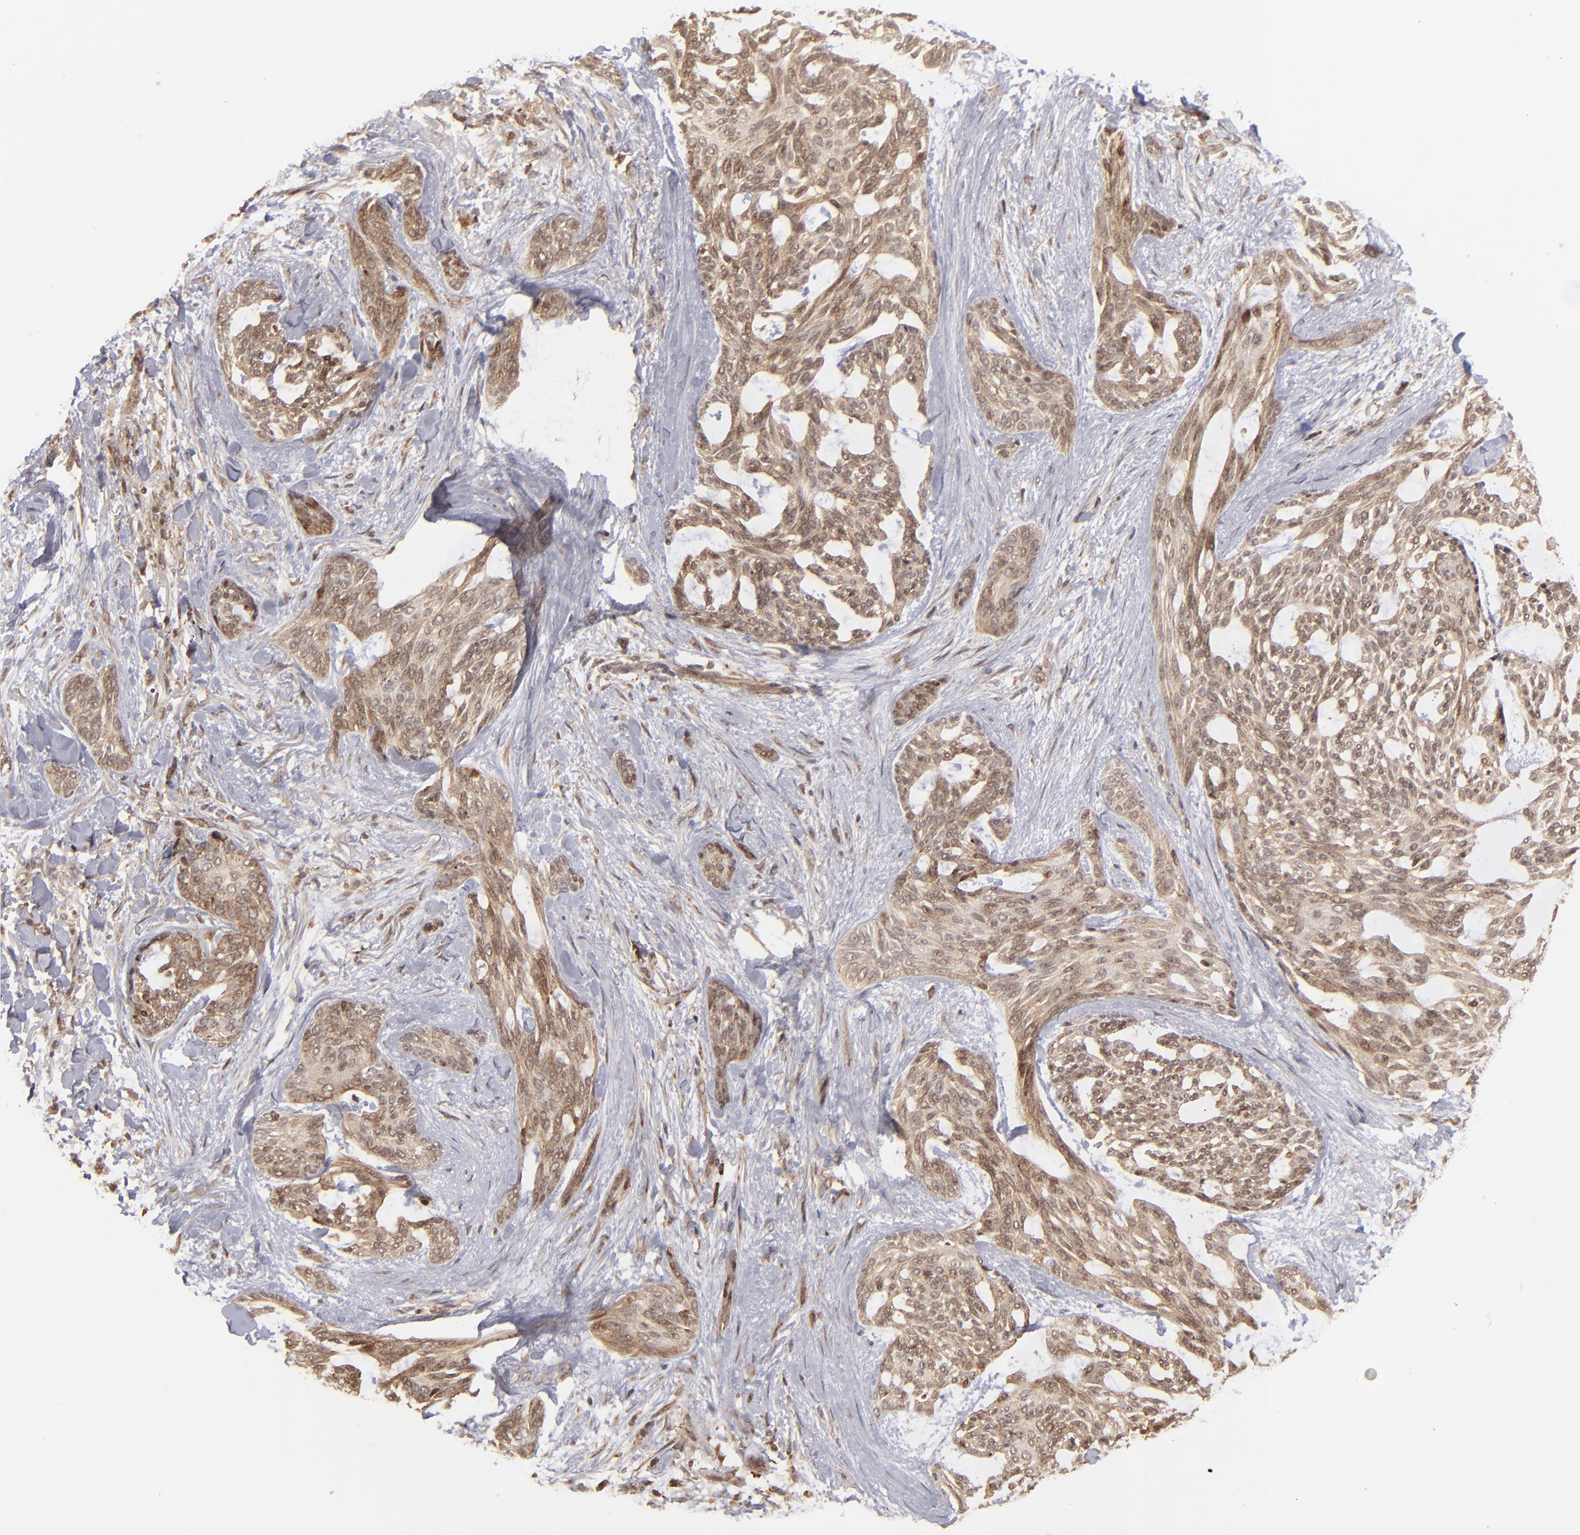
{"staining": {"intensity": "moderate", "quantity": ">75%", "location": "cytoplasmic/membranous,nuclear"}, "tissue": "skin cancer", "cell_type": "Tumor cells", "image_type": "cancer", "snomed": [{"axis": "morphology", "description": "Normal tissue, NOS"}, {"axis": "morphology", "description": "Basal cell carcinoma"}, {"axis": "topography", "description": "Skin"}], "caption": "DAB immunohistochemical staining of skin cancer displays moderate cytoplasmic/membranous and nuclear protein positivity in approximately >75% of tumor cells. Immunohistochemistry stains the protein of interest in brown and the nuclei are stained blue.", "gene": "RGS6", "patient": {"sex": "female", "age": 71}}